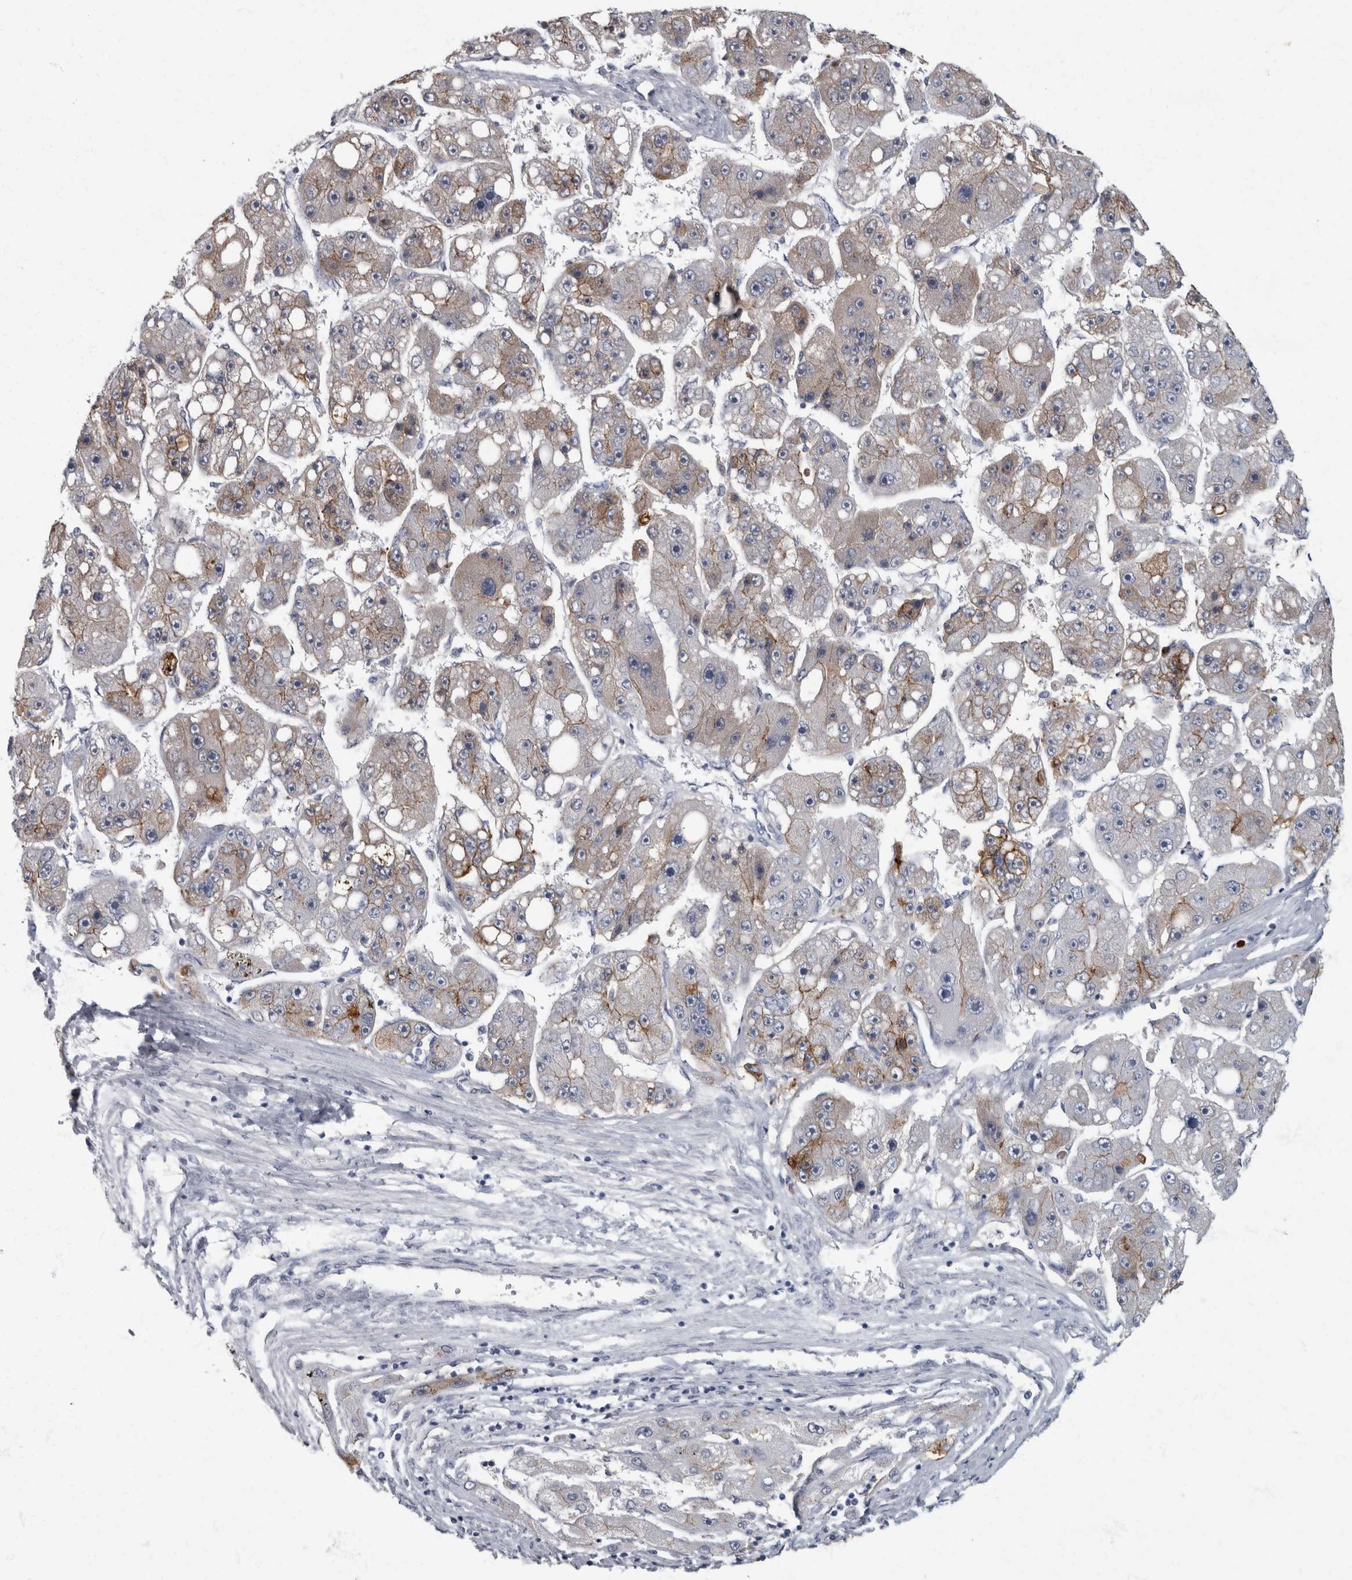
{"staining": {"intensity": "moderate", "quantity": "<25%", "location": "cytoplasmic/membranous"}, "tissue": "liver cancer", "cell_type": "Tumor cells", "image_type": "cancer", "snomed": [{"axis": "morphology", "description": "Carcinoma, Hepatocellular, NOS"}, {"axis": "topography", "description": "Liver"}], "caption": "Immunohistochemical staining of liver cancer (hepatocellular carcinoma) demonstrates low levels of moderate cytoplasmic/membranous protein staining in about <25% of tumor cells. Nuclei are stained in blue.", "gene": "DSG2", "patient": {"sex": "female", "age": 61}}